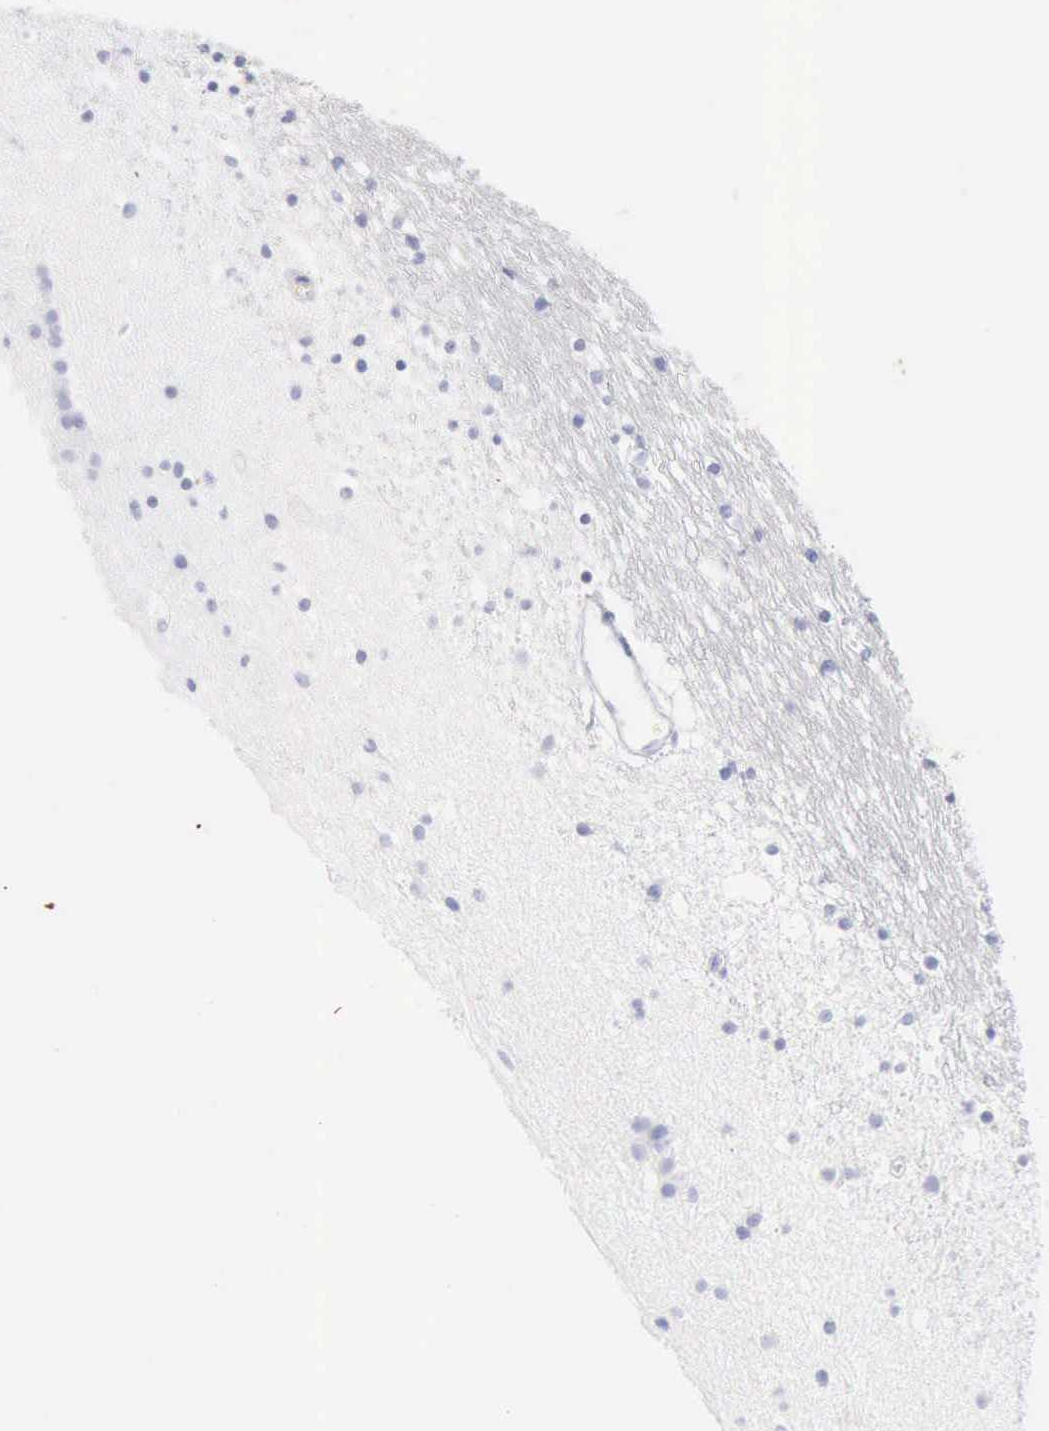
{"staining": {"intensity": "negative", "quantity": "none", "location": "none"}, "tissue": "caudate", "cell_type": "Glial cells", "image_type": "normal", "snomed": [{"axis": "morphology", "description": "Normal tissue, NOS"}, {"axis": "topography", "description": "Lateral ventricle wall"}], "caption": "Caudate stained for a protein using IHC displays no positivity glial cells.", "gene": "KRT10", "patient": {"sex": "male", "age": 45}}